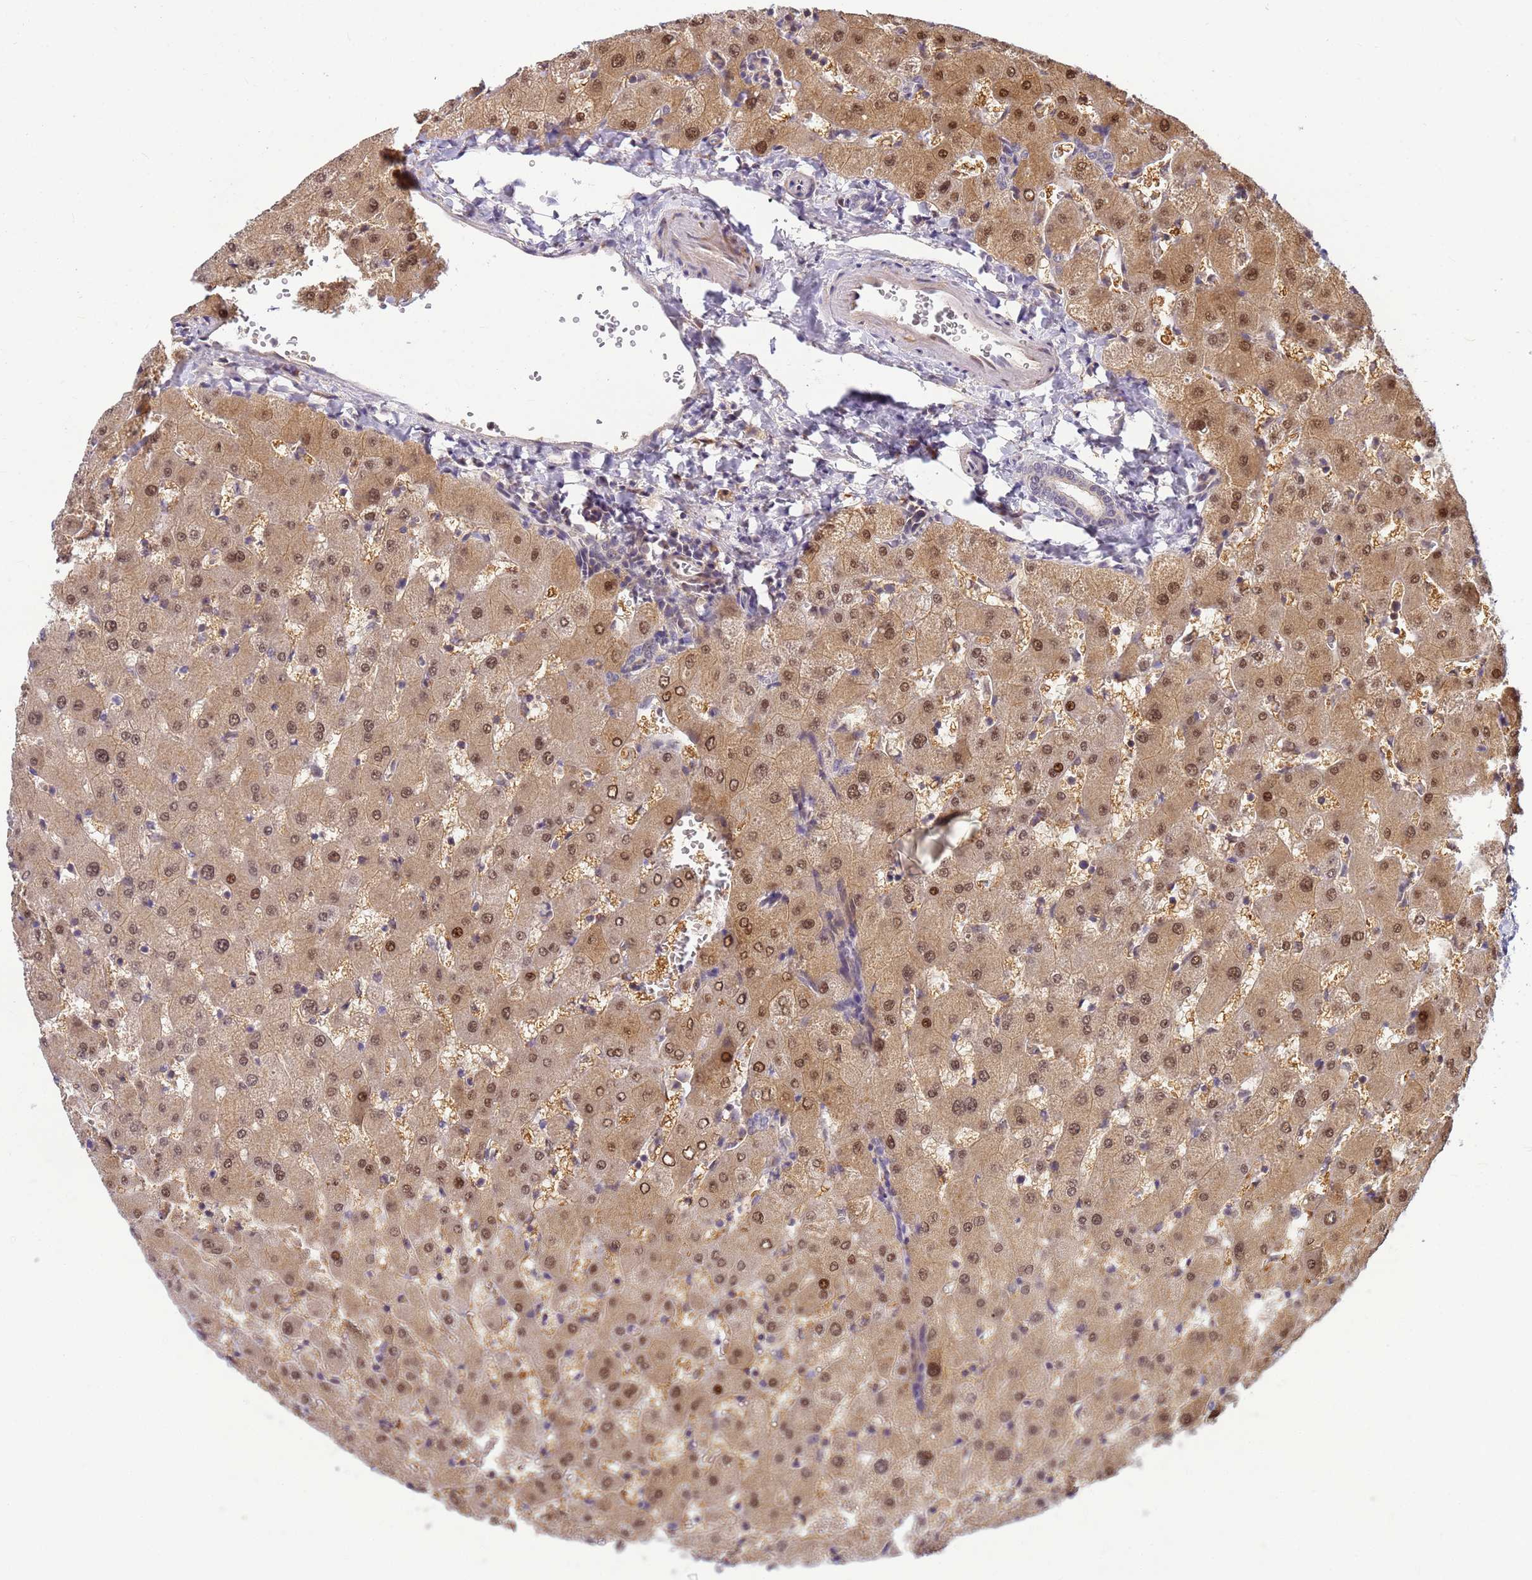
{"staining": {"intensity": "negative", "quantity": "none", "location": "none"}, "tissue": "liver", "cell_type": "Cholangiocytes", "image_type": "normal", "snomed": [{"axis": "morphology", "description": "Normal tissue, NOS"}, {"axis": "topography", "description": "Liver"}], "caption": "This is an immunohistochemistry (IHC) histopathology image of unremarkable human liver. There is no positivity in cholangiocytes.", "gene": "NCBP2", "patient": {"sex": "female", "age": 63}}